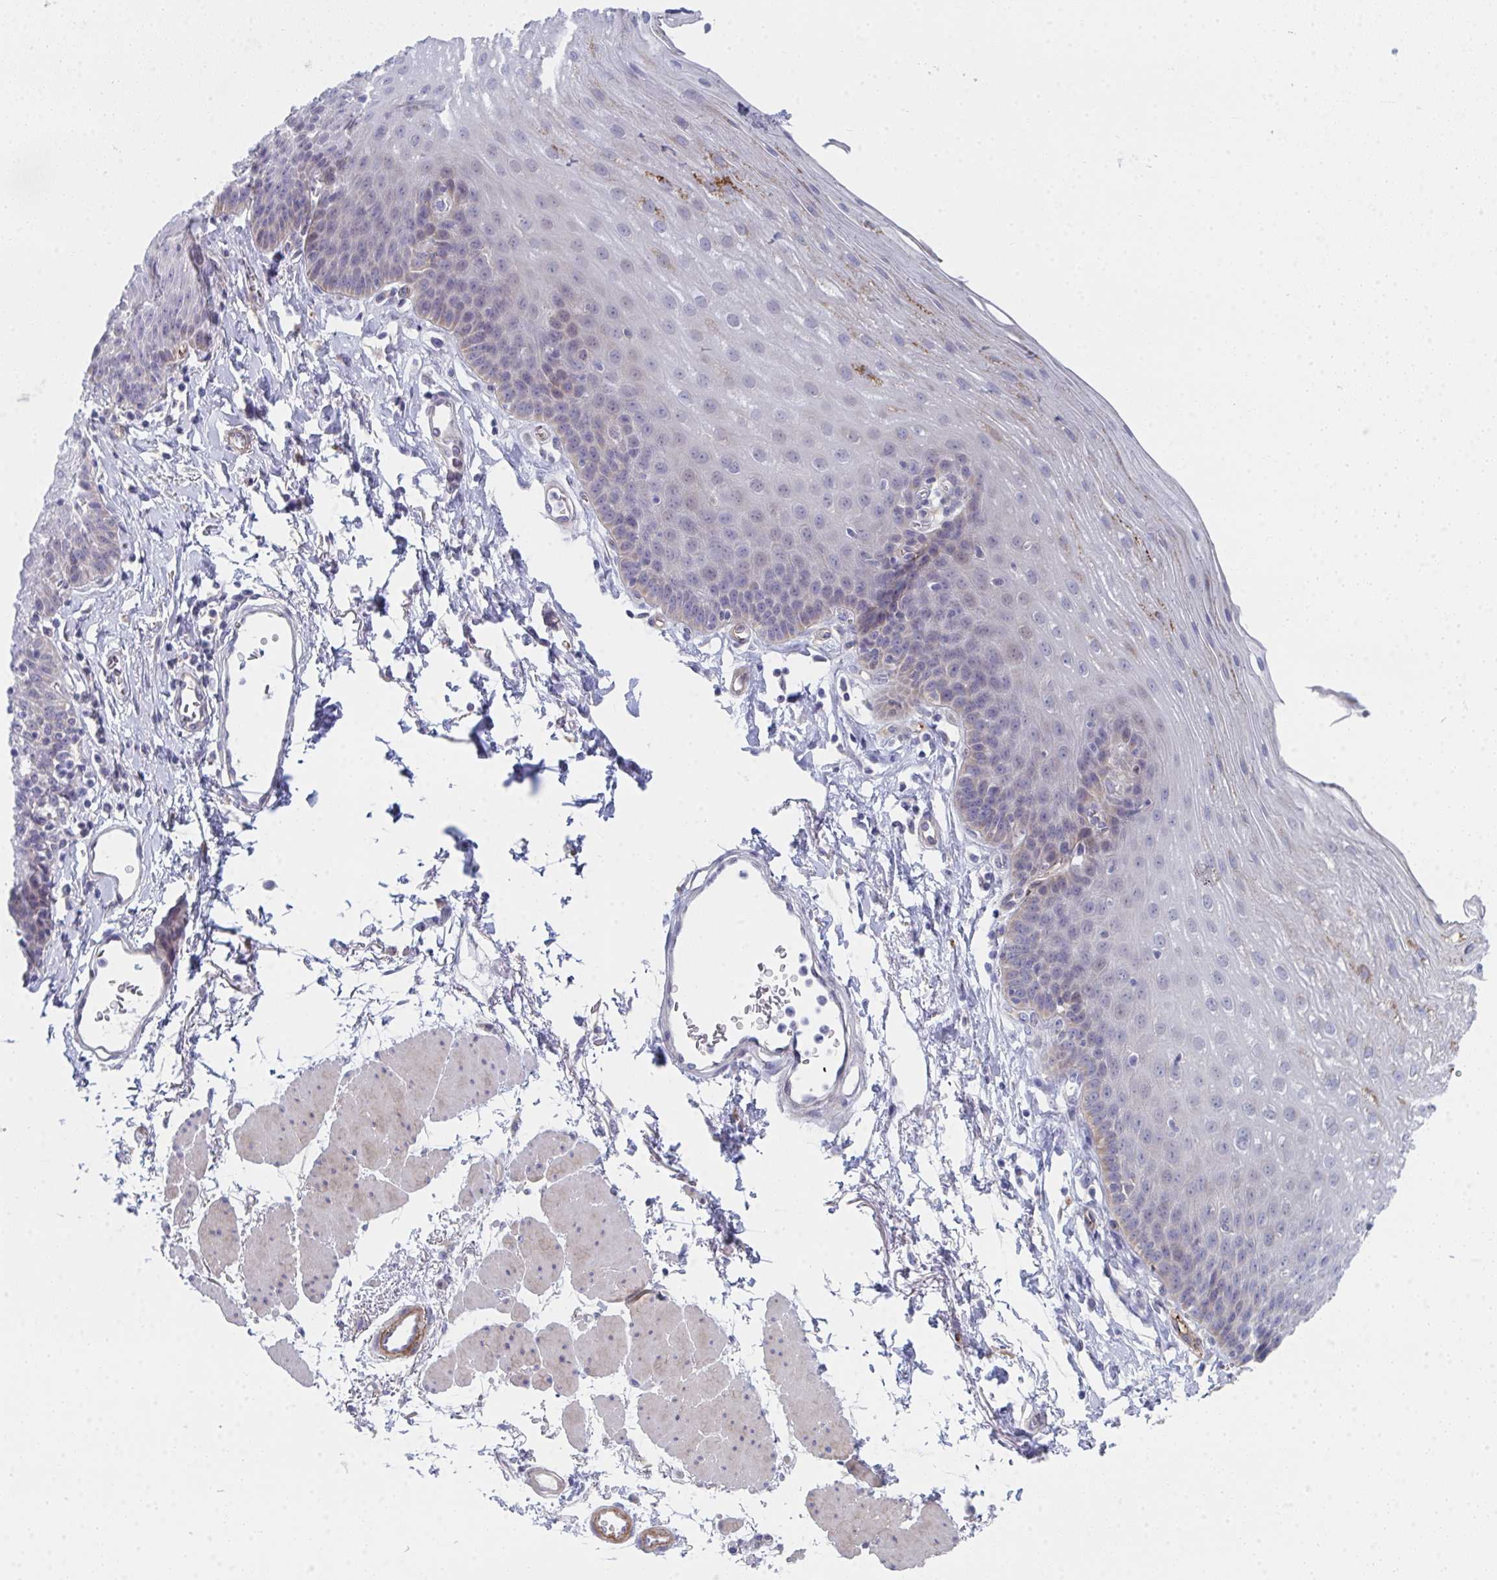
{"staining": {"intensity": "moderate", "quantity": "<25%", "location": "cytoplasmic/membranous"}, "tissue": "esophagus", "cell_type": "Squamous epithelial cells", "image_type": "normal", "snomed": [{"axis": "morphology", "description": "Normal tissue, NOS"}, {"axis": "topography", "description": "Esophagus"}], "caption": "Protein analysis of normal esophagus demonstrates moderate cytoplasmic/membranous staining in about <25% of squamous epithelial cells. The staining was performed using DAB, with brown indicating positive protein expression. Nuclei are stained blue with hematoxylin.", "gene": "VWDE", "patient": {"sex": "female", "age": 81}}